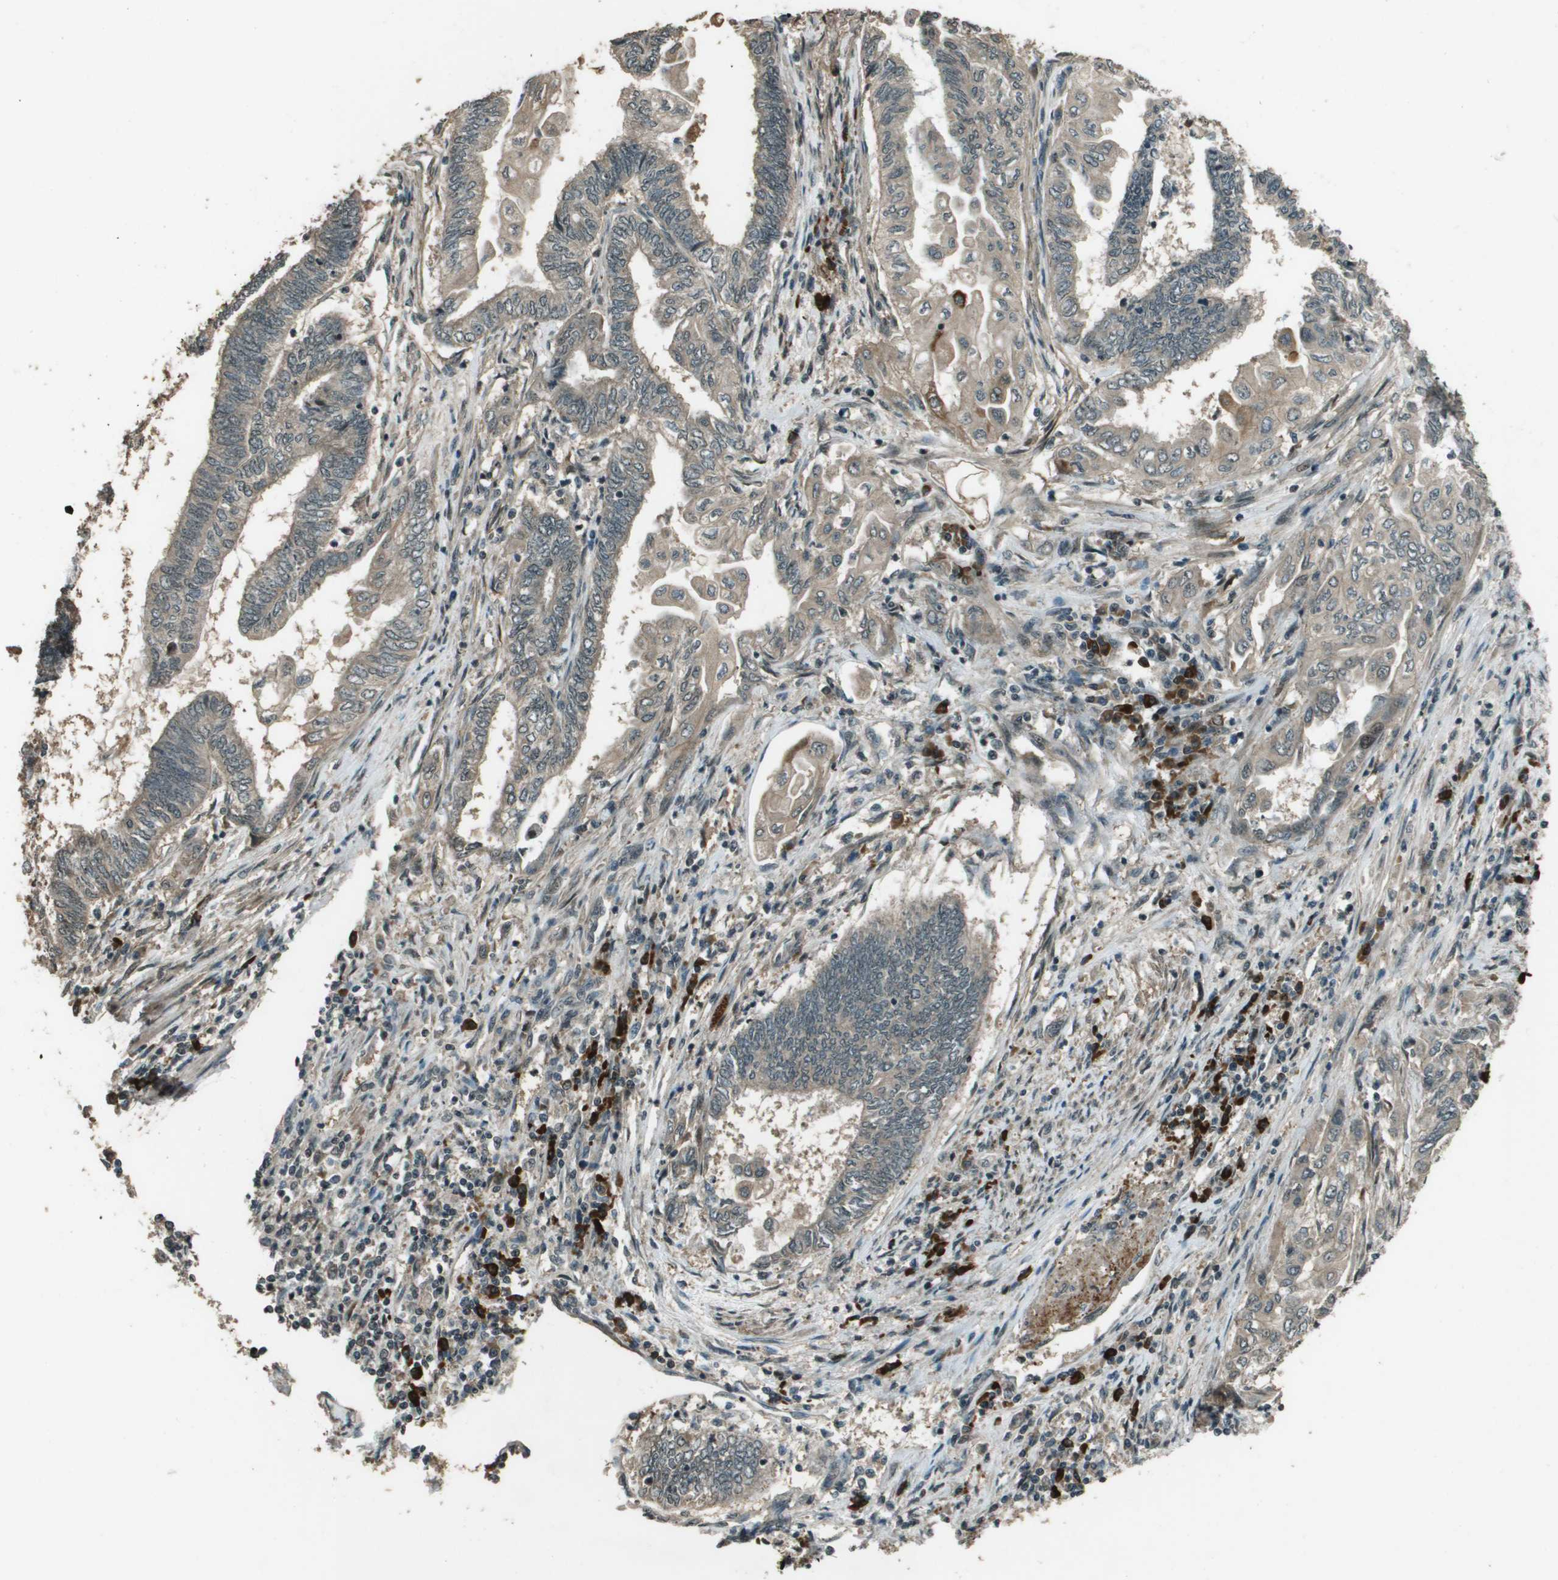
{"staining": {"intensity": "weak", "quantity": "25%-75%", "location": "cytoplasmic/membranous"}, "tissue": "endometrial cancer", "cell_type": "Tumor cells", "image_type": "cancer", "snomed": [{"axis": "morphology", "description": "Adenocarcinoma, NOS"}, {"axis": "topography", "description": "Uterus"}, {"axis": "topography", "description": "Endometrium"}], "caption": "DAB immunohistochemical staining of human endometrial adenocarcinoma displays weak cytoplasmic/membranous protein expression in approximately 25%-75% of tumor cells.", "gene": "SDC3", "patient": {"sex": "female", "age": 70}}